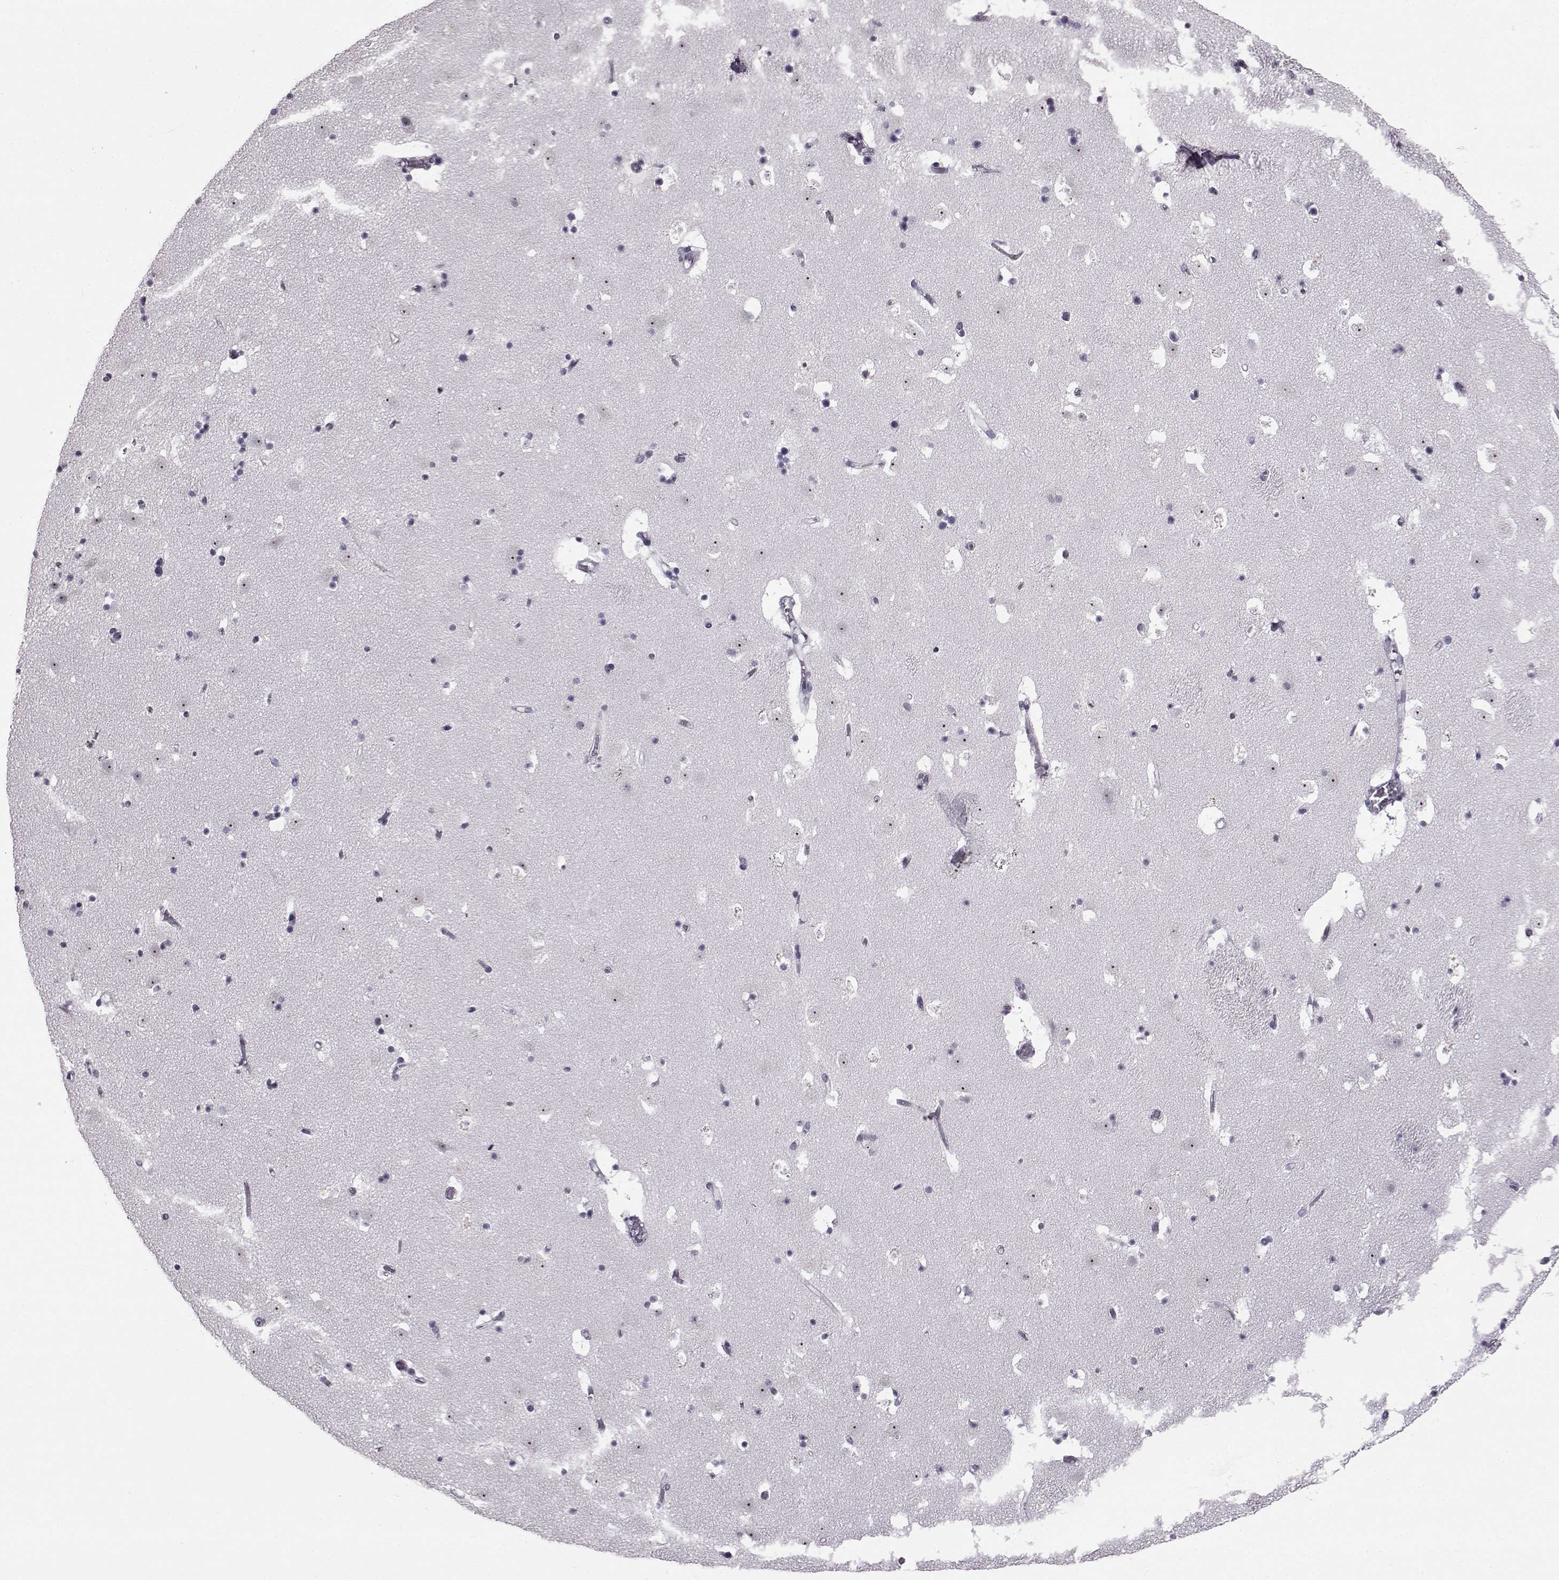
{"staining": {"intensity": "negative", "quantity": "none", "location": "none"}, "tissue": "caudate", "cell_type": "Glial cells", "image_type": "normal", "snomed": [{"axis": "morphology", "description": "Normal tissue, NOS"}, {"axis": "topography", "description": "Lateral ventricle wall"}], "caption": "Immunohistochemistry (IHC) photomicrograph of normal caudate stained for a protein (brown), which shows no staining in glial cells. (DAB immunohistochemistry, high magnification).", "gene": "ADGRG2", "patient": {"sex": "female", "age": 42}}